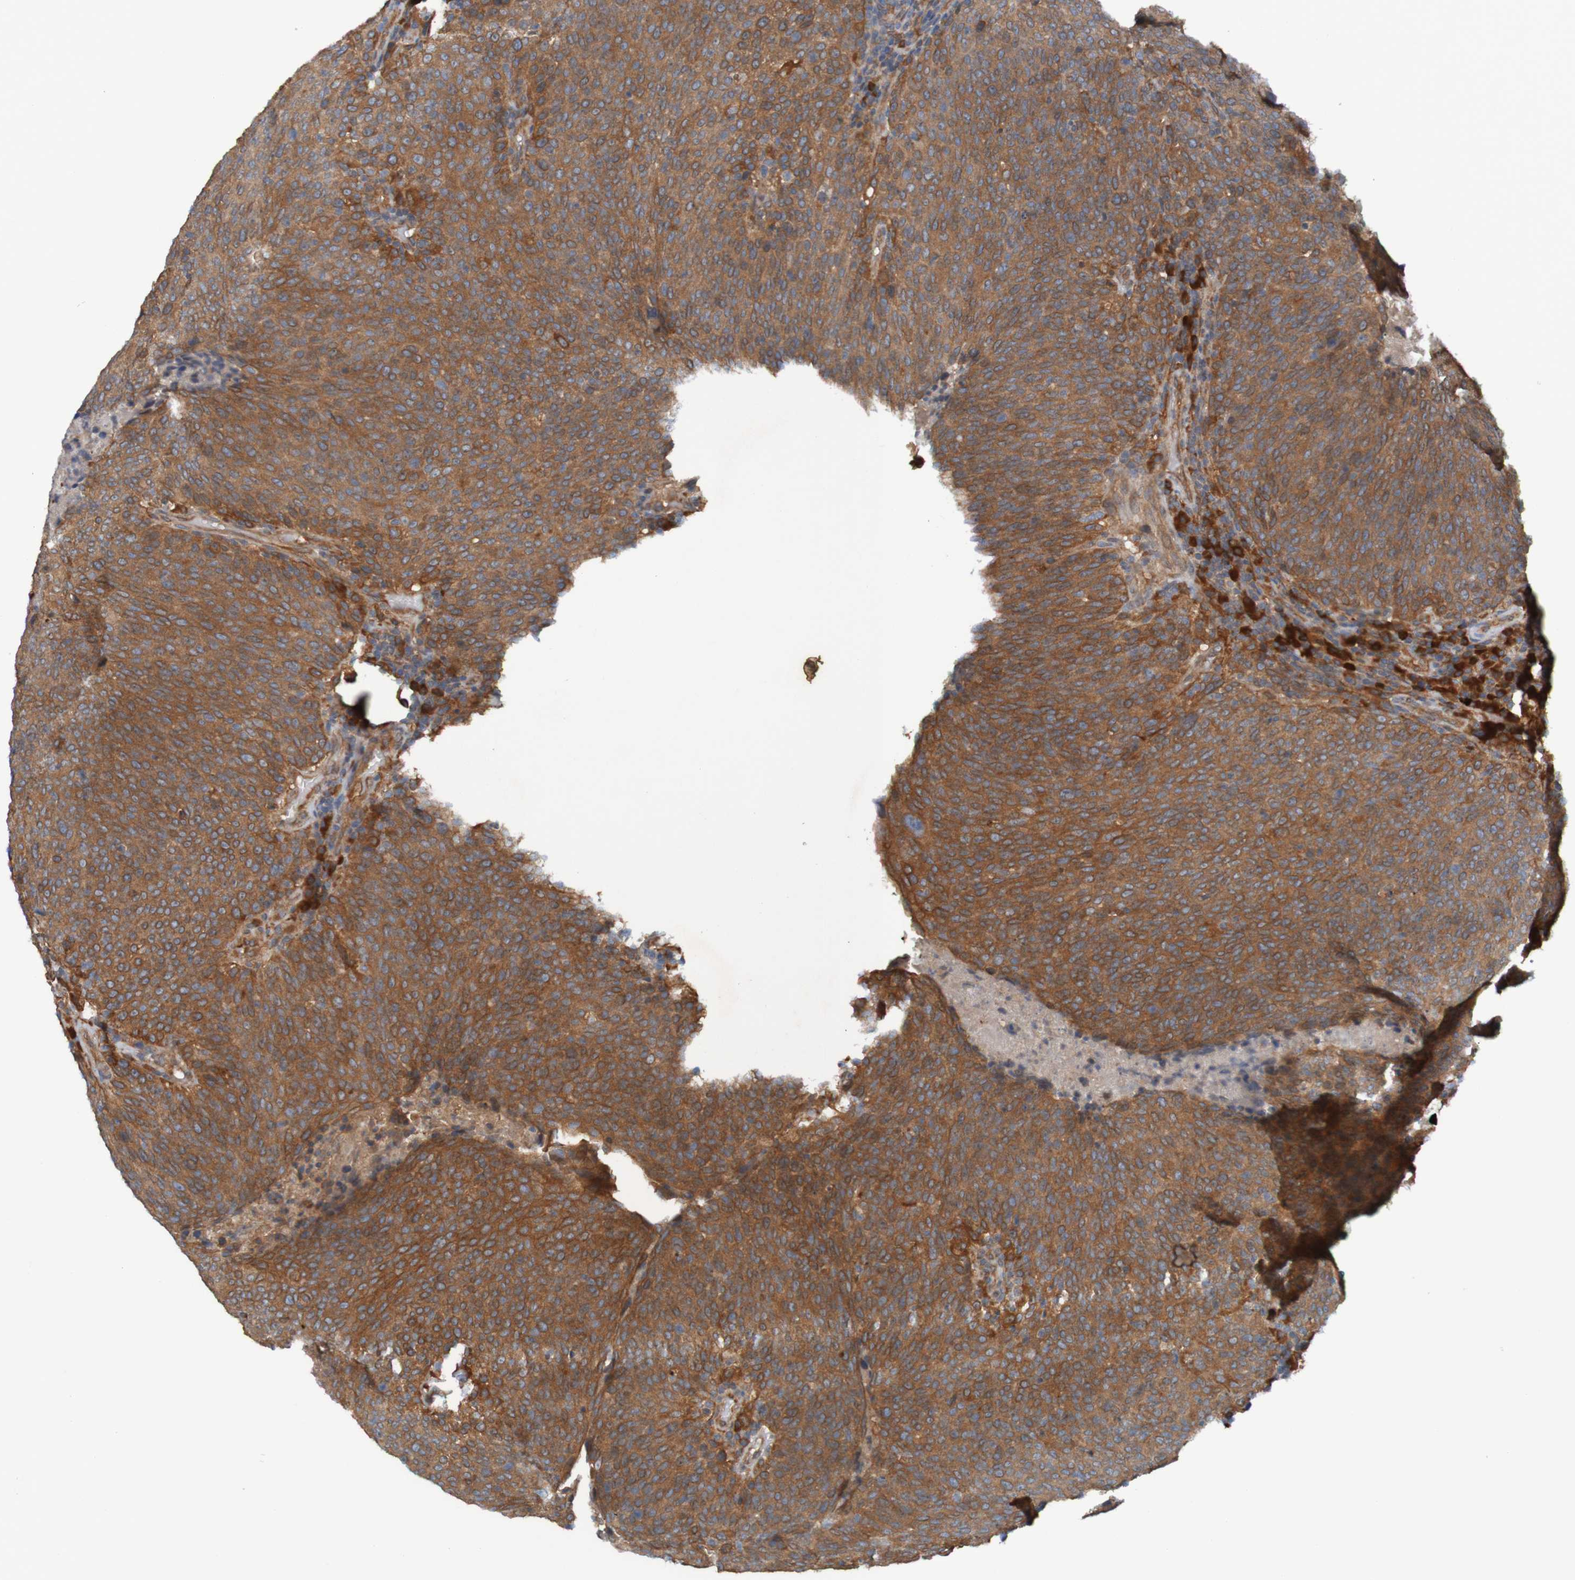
{"staining": {"intensity": "moderate", "quantity": ">75%", "location": "cytoplasmic/membranous"}, "tissue": "head and neck cancer", "cell_type": "Tumor cells", "image_type": "cancer", "snomed": [{"axis": "morphology", "description": "Squamous cell carcinoma, NOS"}, {"axis": "morphology", "description": "Squamous cell carcinoma, metastatic, NOS"}, {"axis": "topography", "description": "Lymph node"}, {"axis": "topography", "description": "Head-Neck"}], "caption": "Head and neck squamous cell carcinoma was stained to show a protein in brown. There is medium levels of moderate cytoplasmic/membranous expression in about >75% of tumor cells. The staining was performed using DAB, with brown indicating positive protein expression. Nuclei are stained blue with hematoxylin.", "gene": "DNAJC4", "patient": {"sex": "male", "age": 62}}